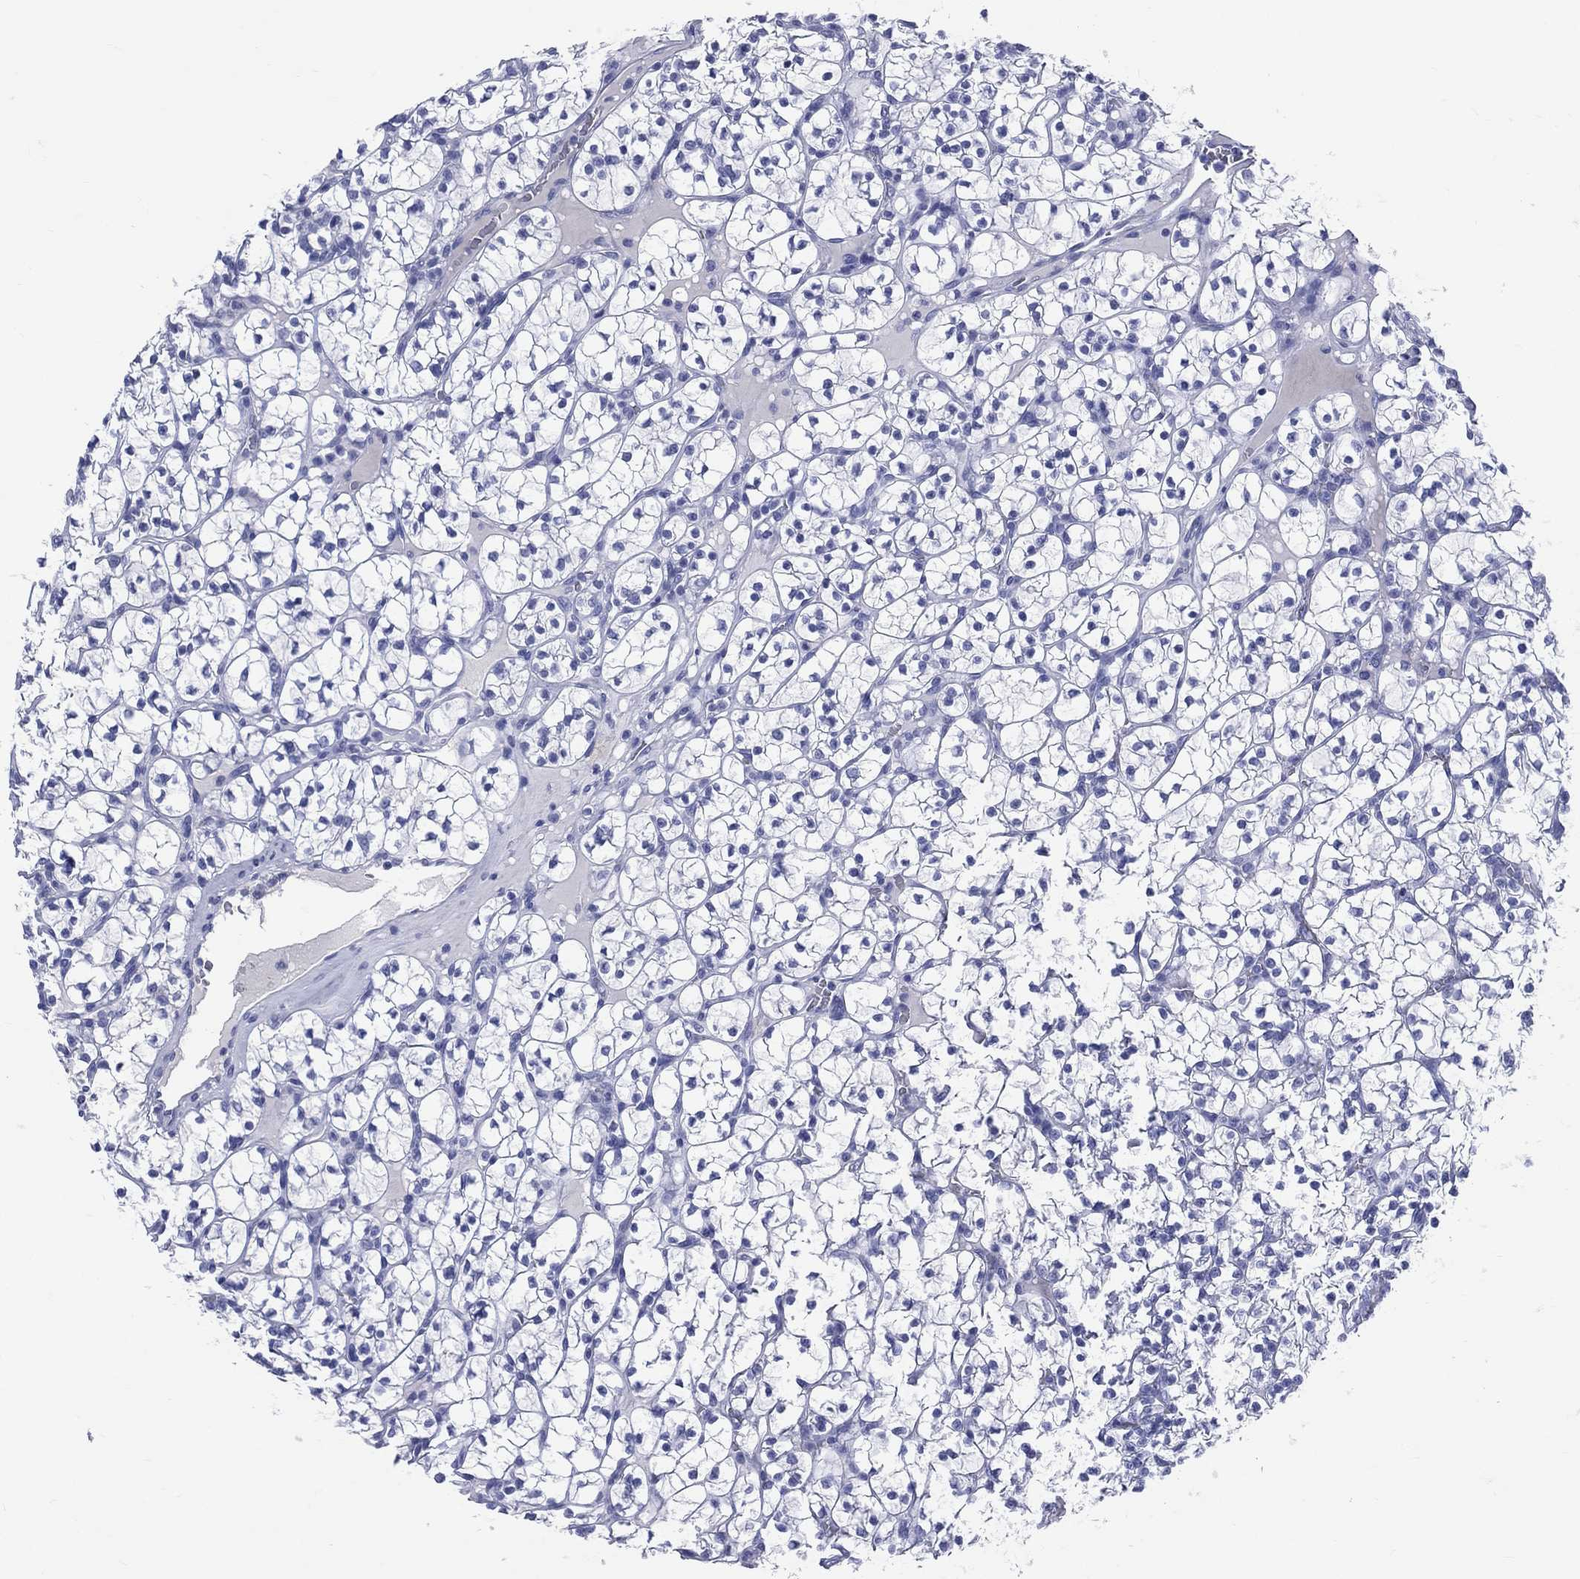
{"staining": {"intensity": "negative", "quantity": "none", "location": "none"}, "tissue": "renal cancer", "cell_type": "Tumor cells", "image_type": "cancer", "snomed": [{"axis": "morphology", "description": "Adenocarcinoma, NOS"}, {"axis": "topography", "description": "Kidney"}], "caption": "DAB (3,3'-diaminobenzidine) immunohistochemical staining of human renal adenocarcinoma demonstrates no significant expression in tumor cells. The staining is performed using DAB (3,3'-diaminobenzidine) brown chromogen with nuclei counter-stained in using hematoxylin.", "gene": "CYLC1", "patient": {"sex": "female", "age": 89}}